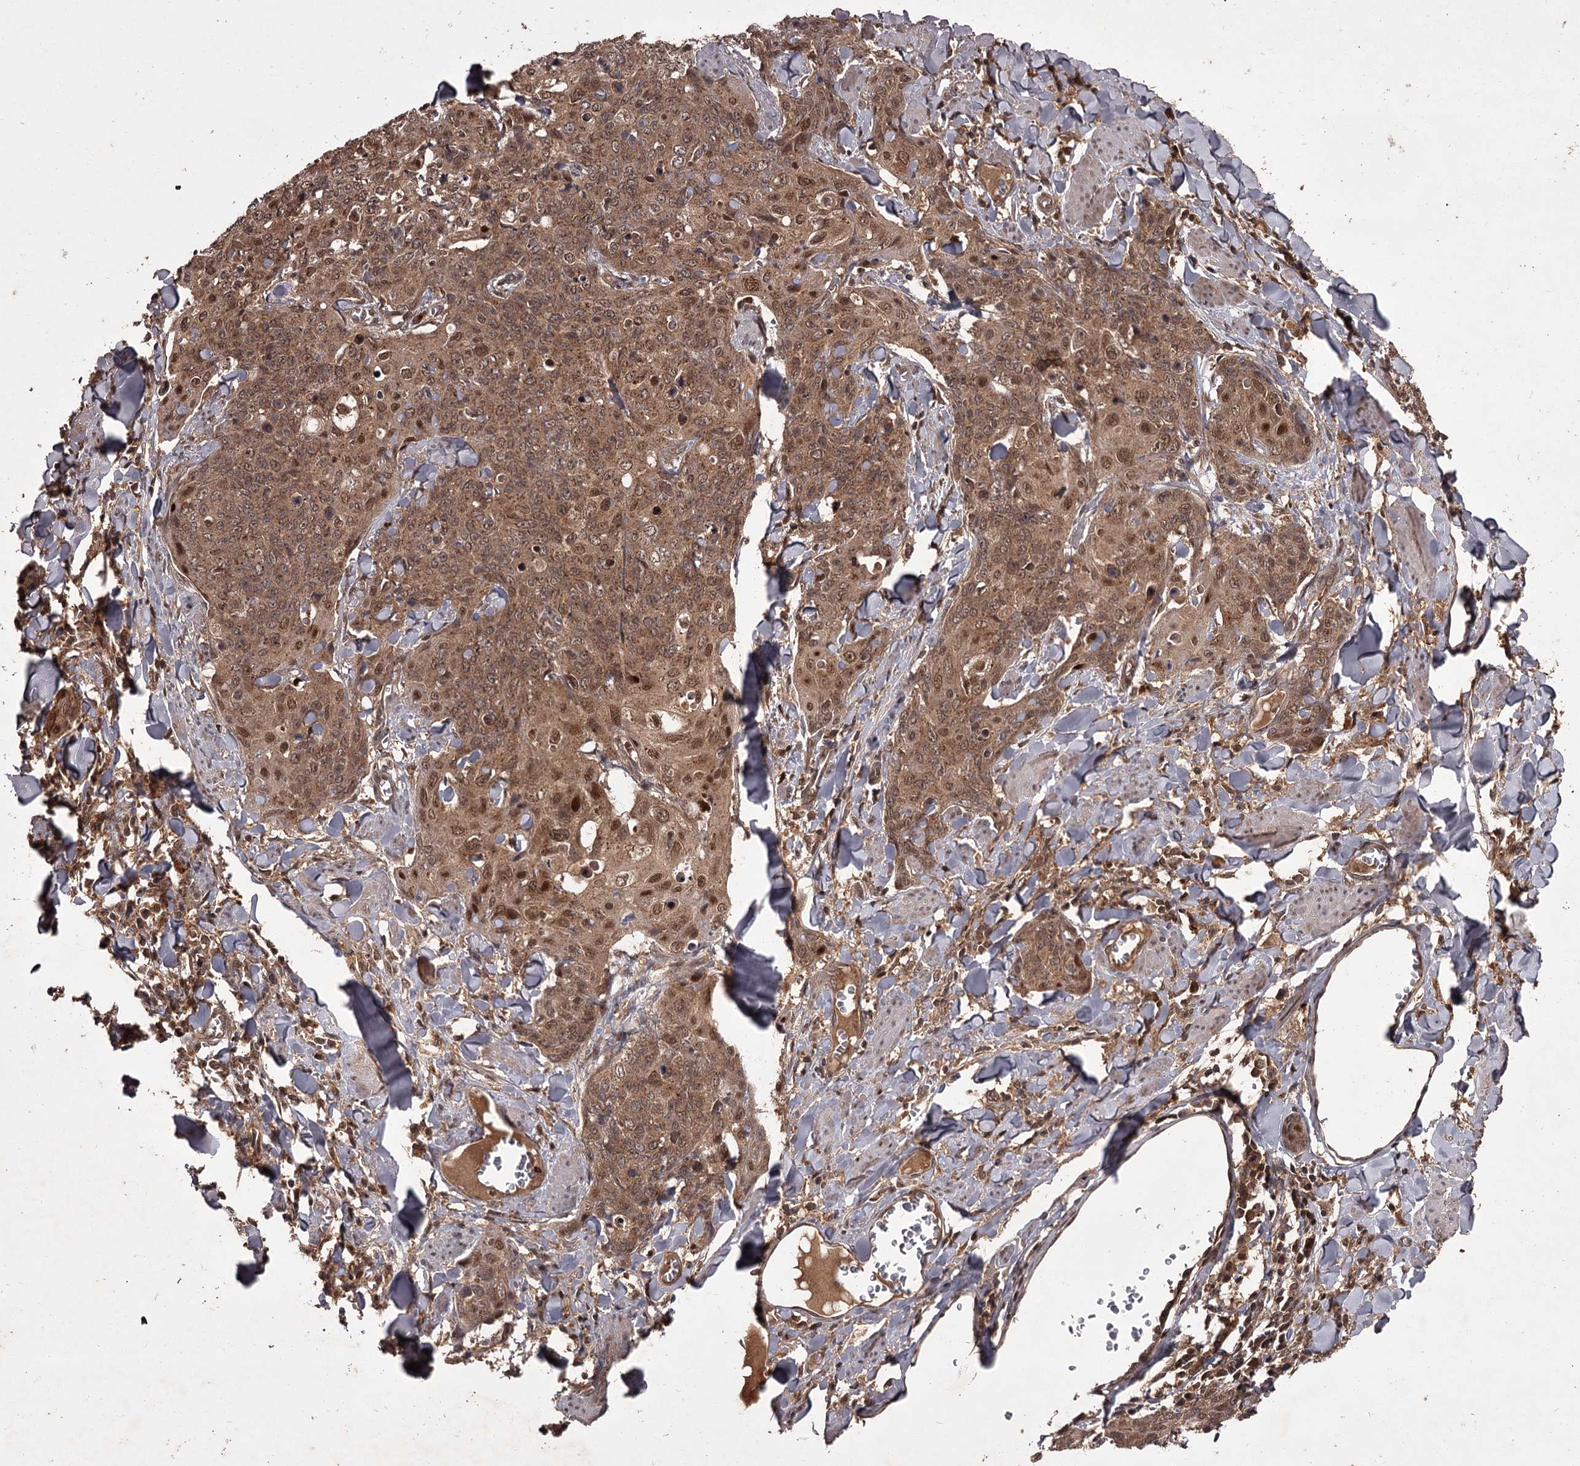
{"staining": {"intensity": "moderate", "quantity": ">75%", "location": "cytoplasmic/membranous,nuclear"}, "tissue": "skin cancer", "cell_type": "Tumor cells", "image_type": "cancer", "snomed": [{"axis": "morphology", "description": "Squamous cell carcinoma, NOS"}, {"axis": "topography", "description": "Skin"}, {"axis": "topography", "description": "Vulva"}], "caption": "The photomicrograph displays a brown stain indicating the presence of a protein in the cytoplasmic/membranous and nuclear of tumor cells in skin squamous cell carcinoma. Immunohistochemistry (ihc) stains the protein of interest in brown and the nuclei are stained blue.", "gene": "TBC1D23", "patient": {"sex": "female", "age": 85}}